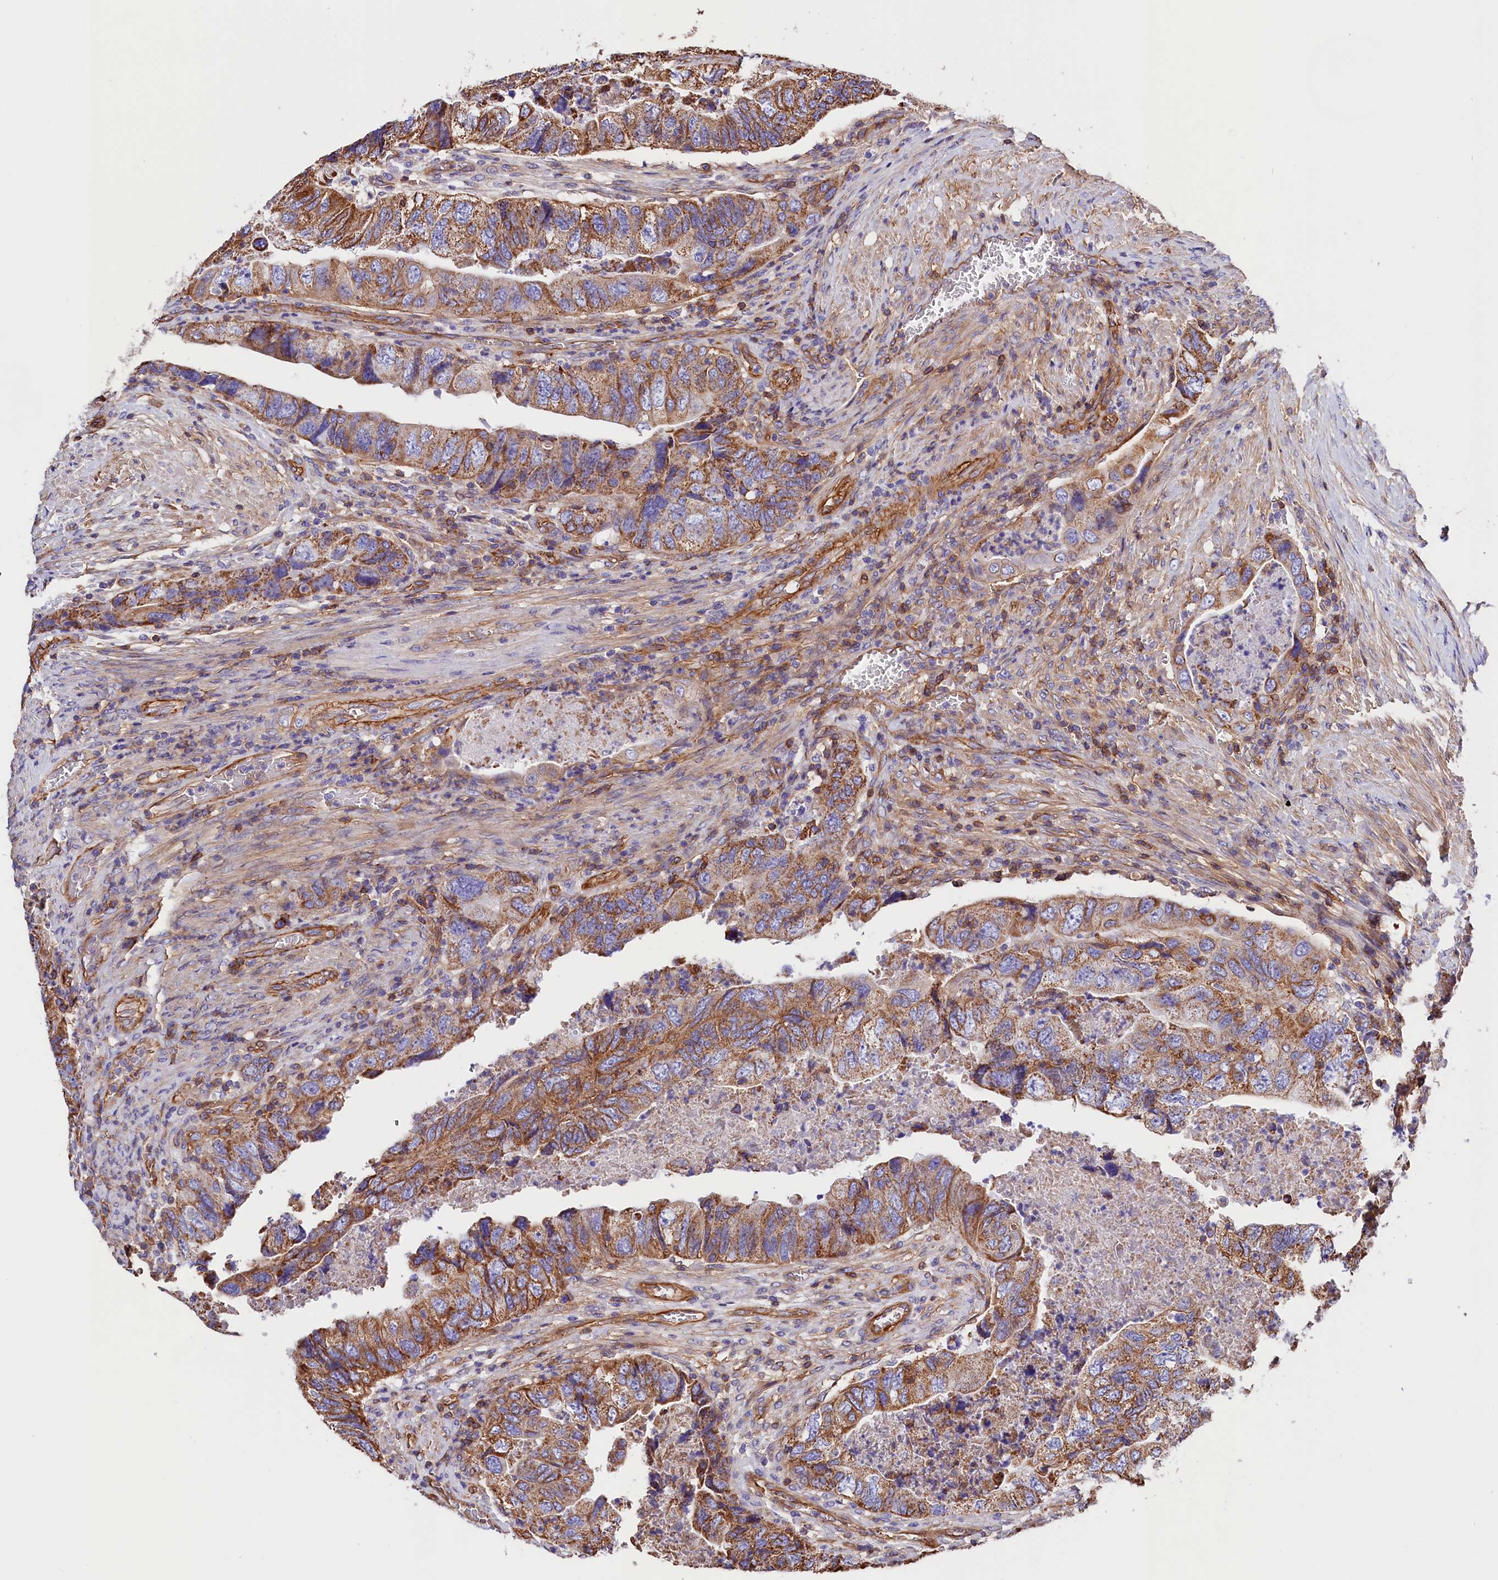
{"staining": {"intensity": "moderate", "quantity": ">75%", "location": "cytoplasmic/membranous"}, "tissue": "colorectal cancer", "cell_type": "Tumor cells", "image_type": "cancer", "snomed": [{"axis": "morphology", "description": "Adenocarcinoma, NOS"}, {"axis": "topography", "description": "Rectum"}], "caption": "A medium amount of moderate cytoplasmic/membranous expression is appreciated in approximately >75% of tumor cells in colorectal cancer (adenocarcinoma) tissue.", "gene": "ATP2B4", "patient": {"sex": "male", "age": 63}}